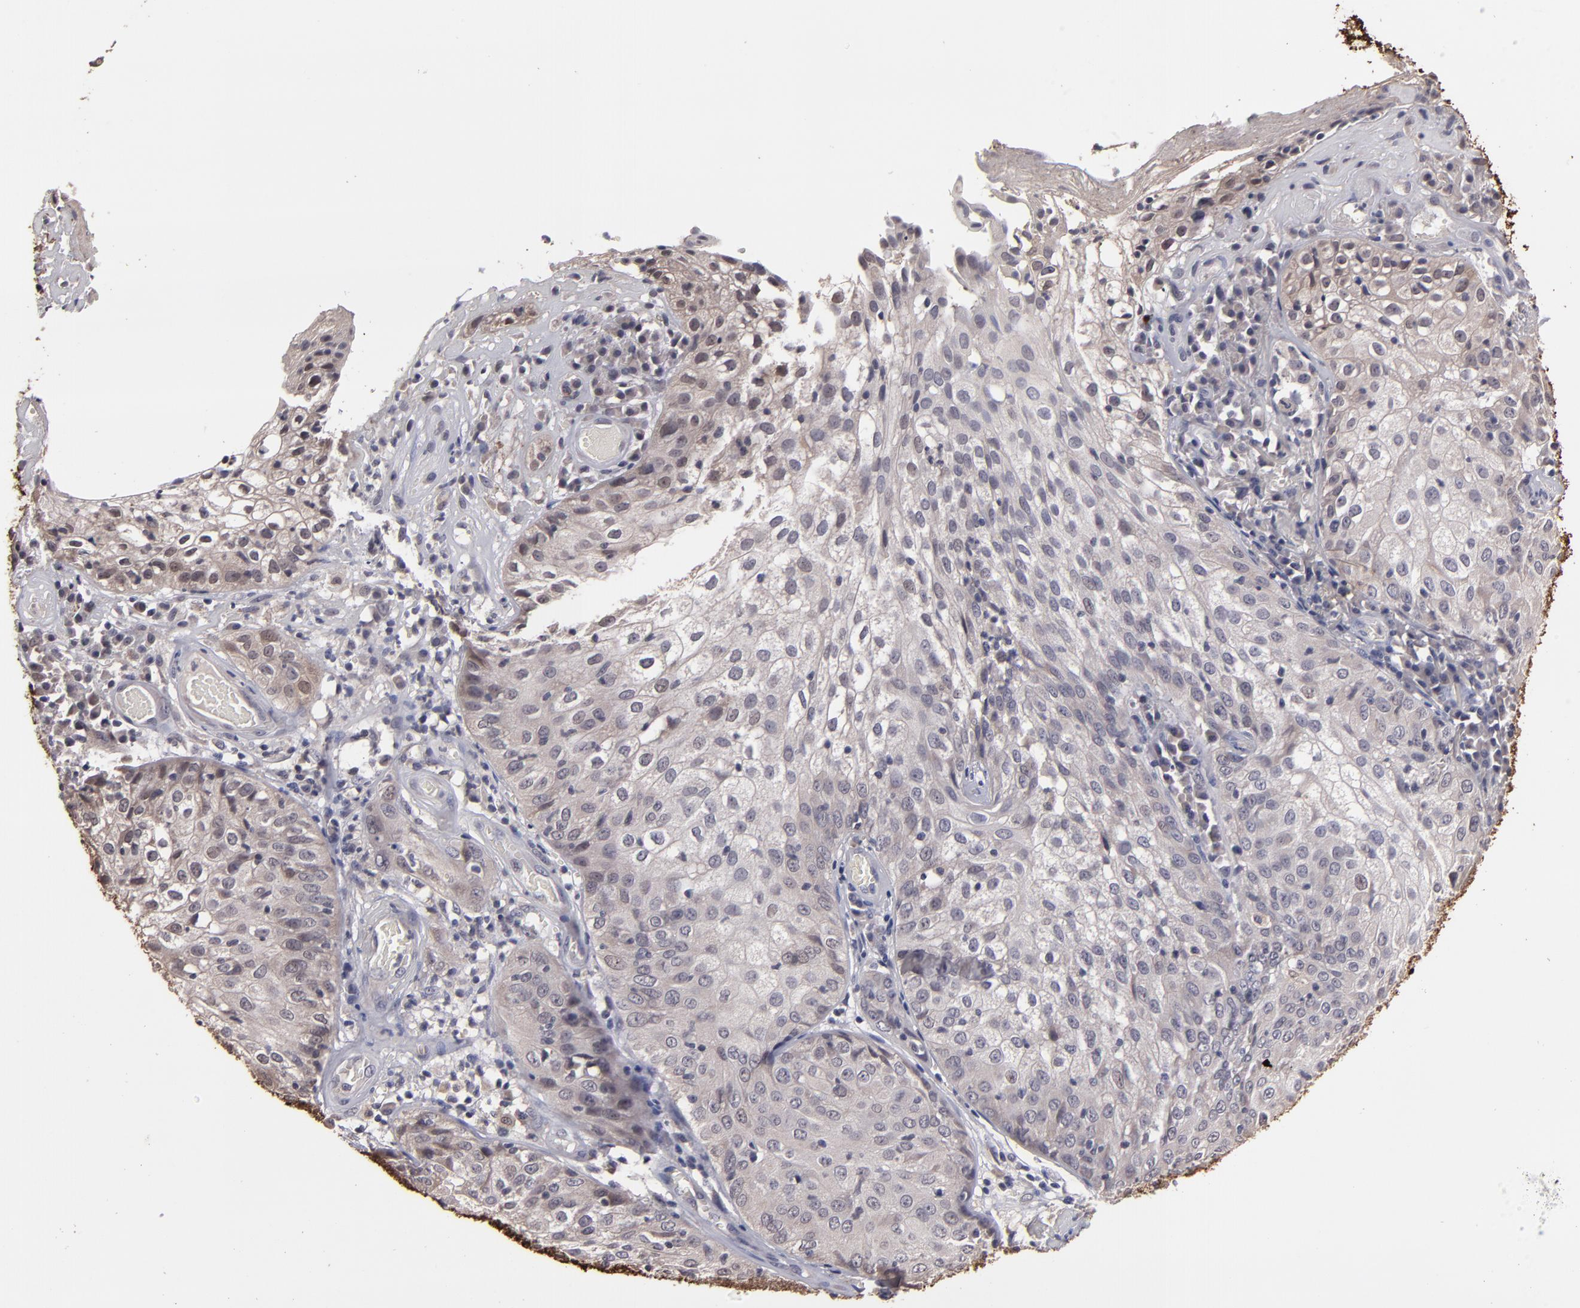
{"staining": {"intensity": "weak", "quantity": "25%-75%", "location": "cytoplasmic/membranous,nuclear"}, "tissue": "skin cancer", "cell_type": "Tumor cells", "image_type": "cancer", "snomed": [{"axis": "morphology", "description": "Squamous cell carcinoma, NOS"}, {"axis": "topography", "description": "Skin"}], "caption": "Immunohistochemistry (IHC) staining of skin cancer, which exhibits low levels of weak cytoplasmic/membranous and nuclear positivity in approximately 25%-75% of tumor cells indicating weak cytoplasmic/membranous and nuclear protein staining. The staining was performed using DAB (brown) for protein detection and nuclei were counterstained in hematoxylin (blue).", "gene": "S100A1", "patient": {"sex": "male", "age": 65}}